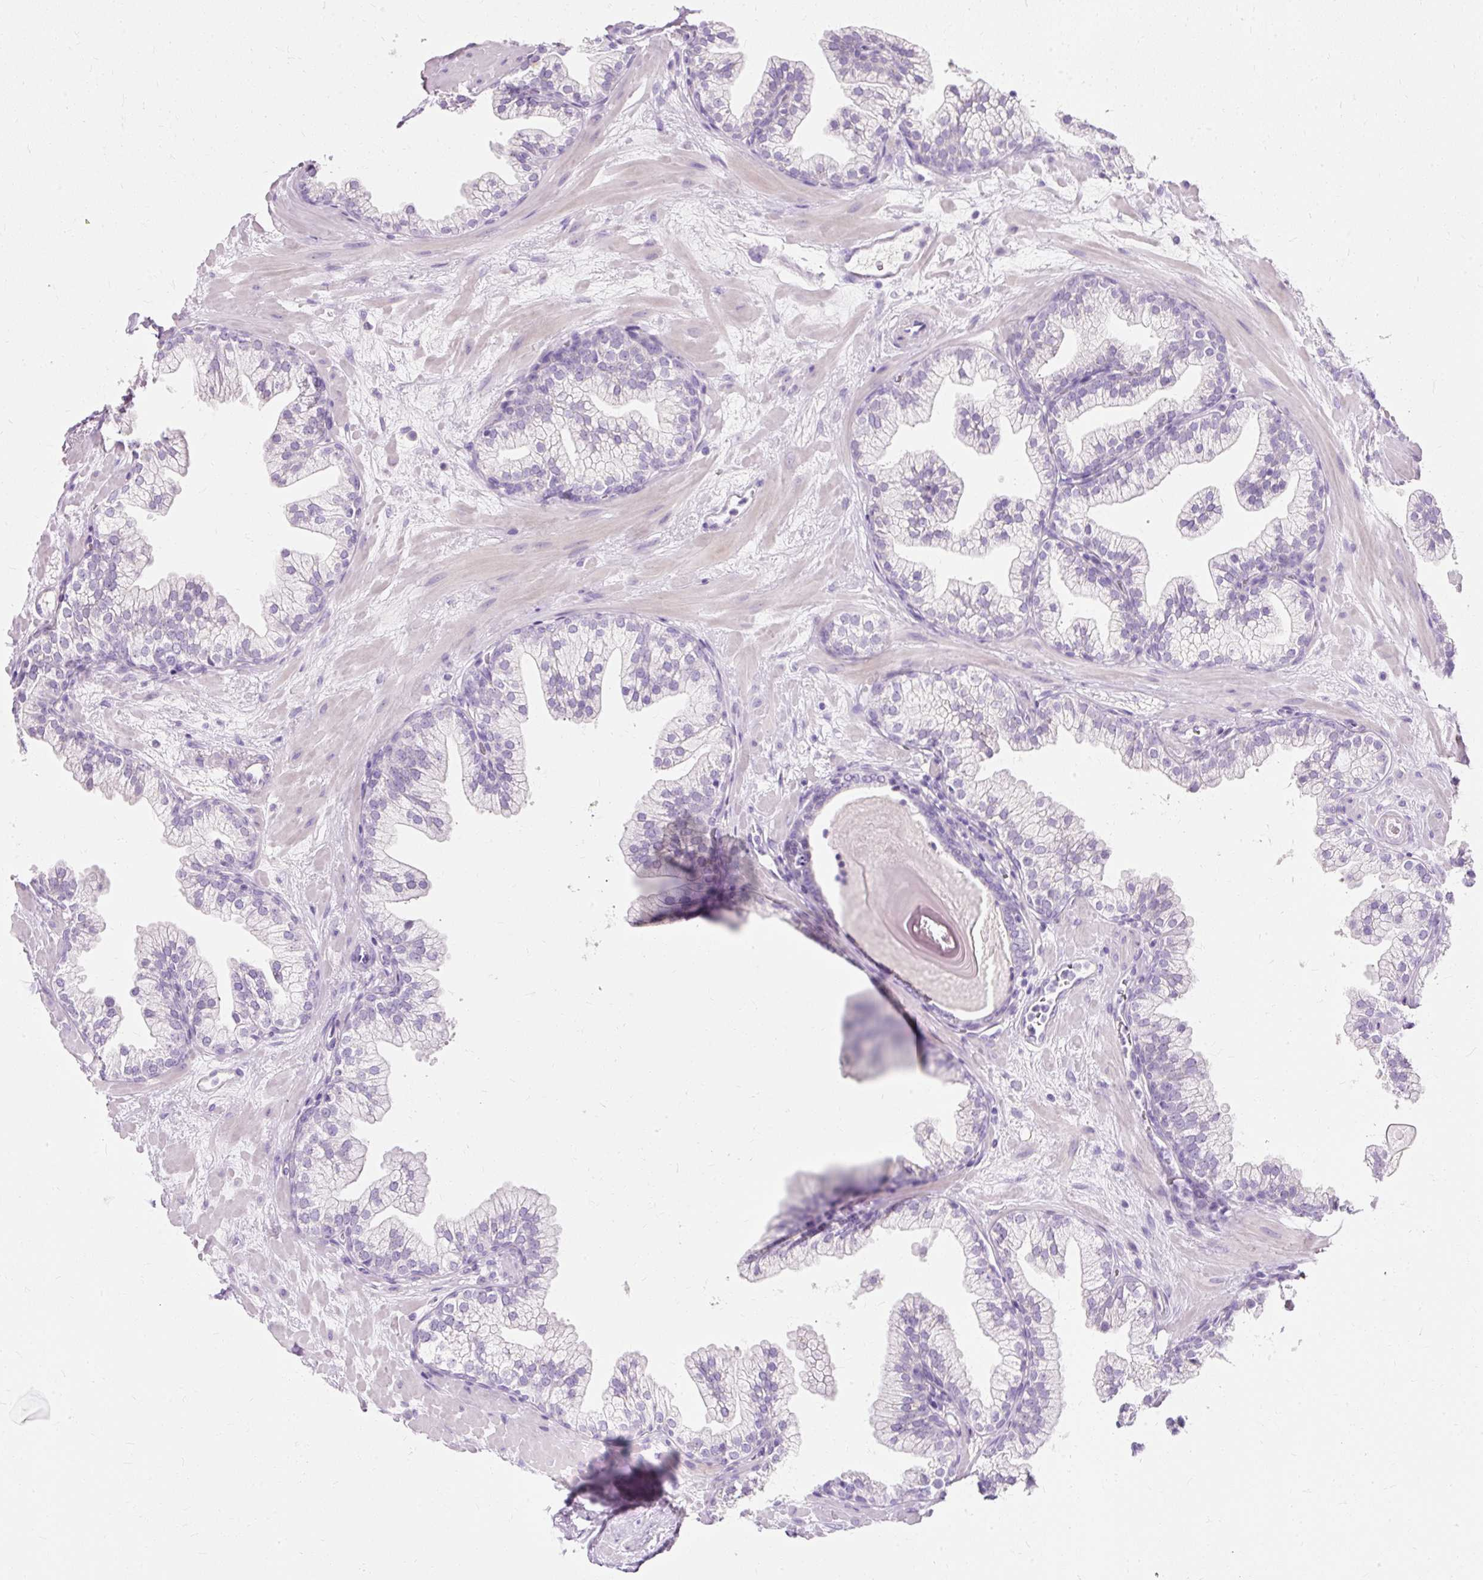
{"staining": {"intensity": "negative", "quantity": "none", "location": "none"}, "tissue": "prostate", "cell_type": "Glandular cells", "image_type": "normal", "snomed": [{"axis": "morphology", "description": "Normal tissue, NOS"}, {"axis": "topography", "description": "Prostate"}, {"axis": "topography", "description": "Peripheral nerve tissue"}], "caption": "The micrograph reveals no significant positivity in glandular cells of prostate.", "gene": "CLDN25", "patient": {"sex": "male", "age": 61}}